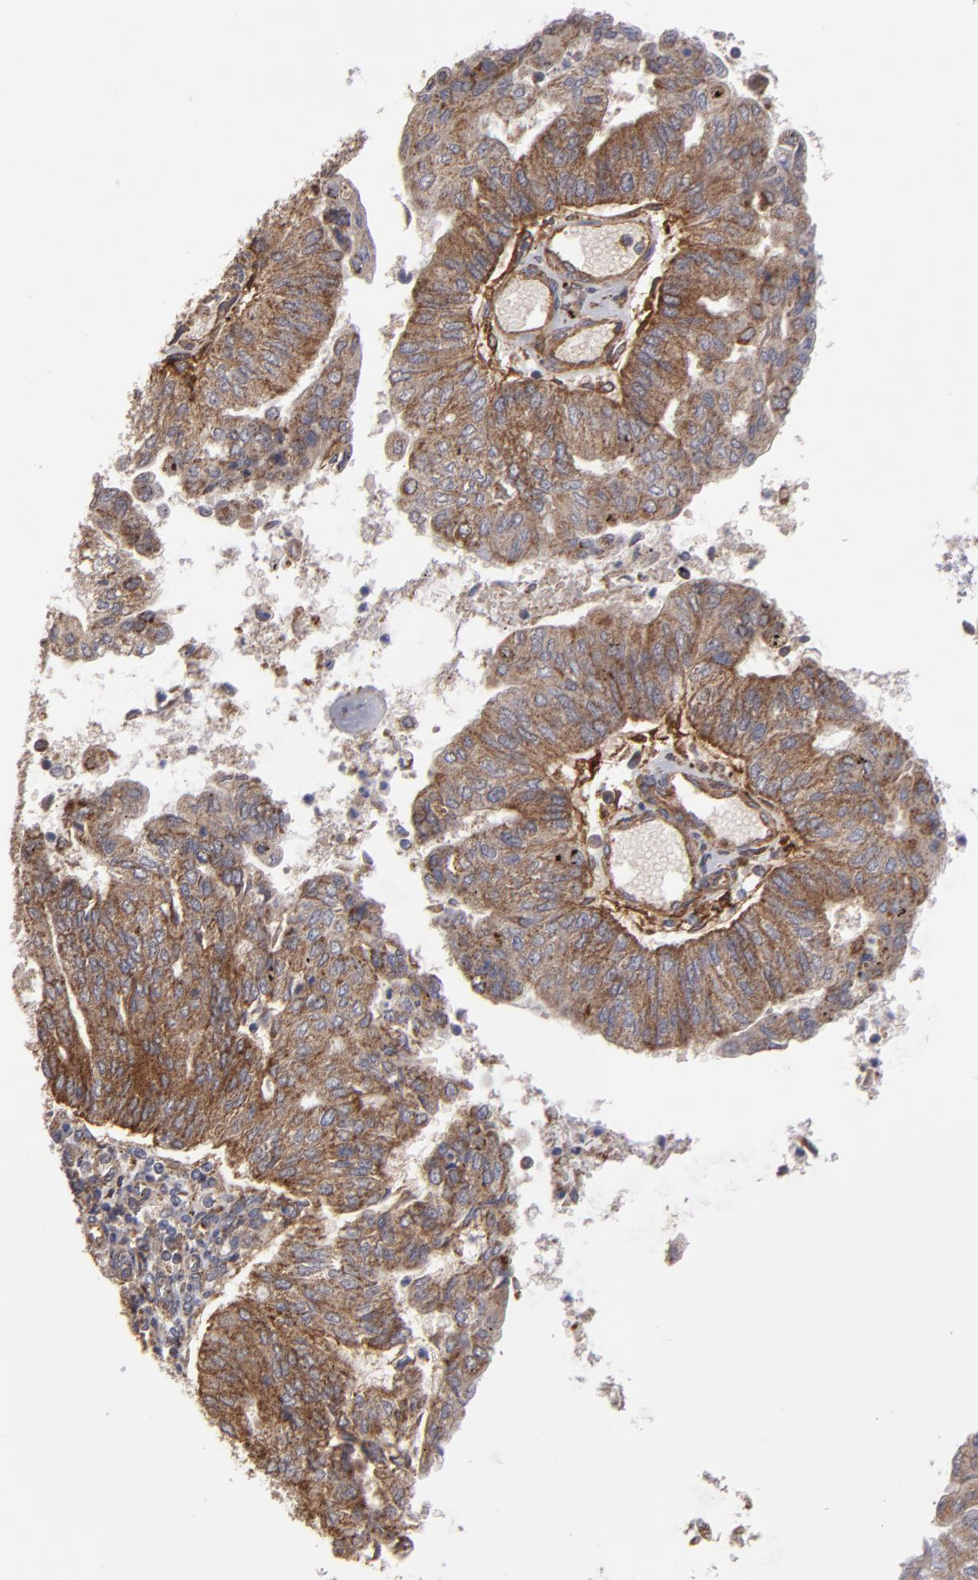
{"staining": {"intensity": "moderate", "quantity": ">75%", "location": "cytoplasmic/membranous"}, "tissue": "endometrial cancer", "cell_type": "Tumor cells", "image_type": "cancer", "snomed": [{"axis": "morphology", "description": "Adenocarcinoma, NOS"}, {"axis": "topography", "description": "Endometrium"}], "caption": "This is a micrograph of immunohistochemistry staining of endometrial adenocarcinoma, which shows moderate positivity in the cytoplasmic/membranous of tumor cells.", "gene": "ITGB5", "patient": {"sex": "female", "age": 59}}